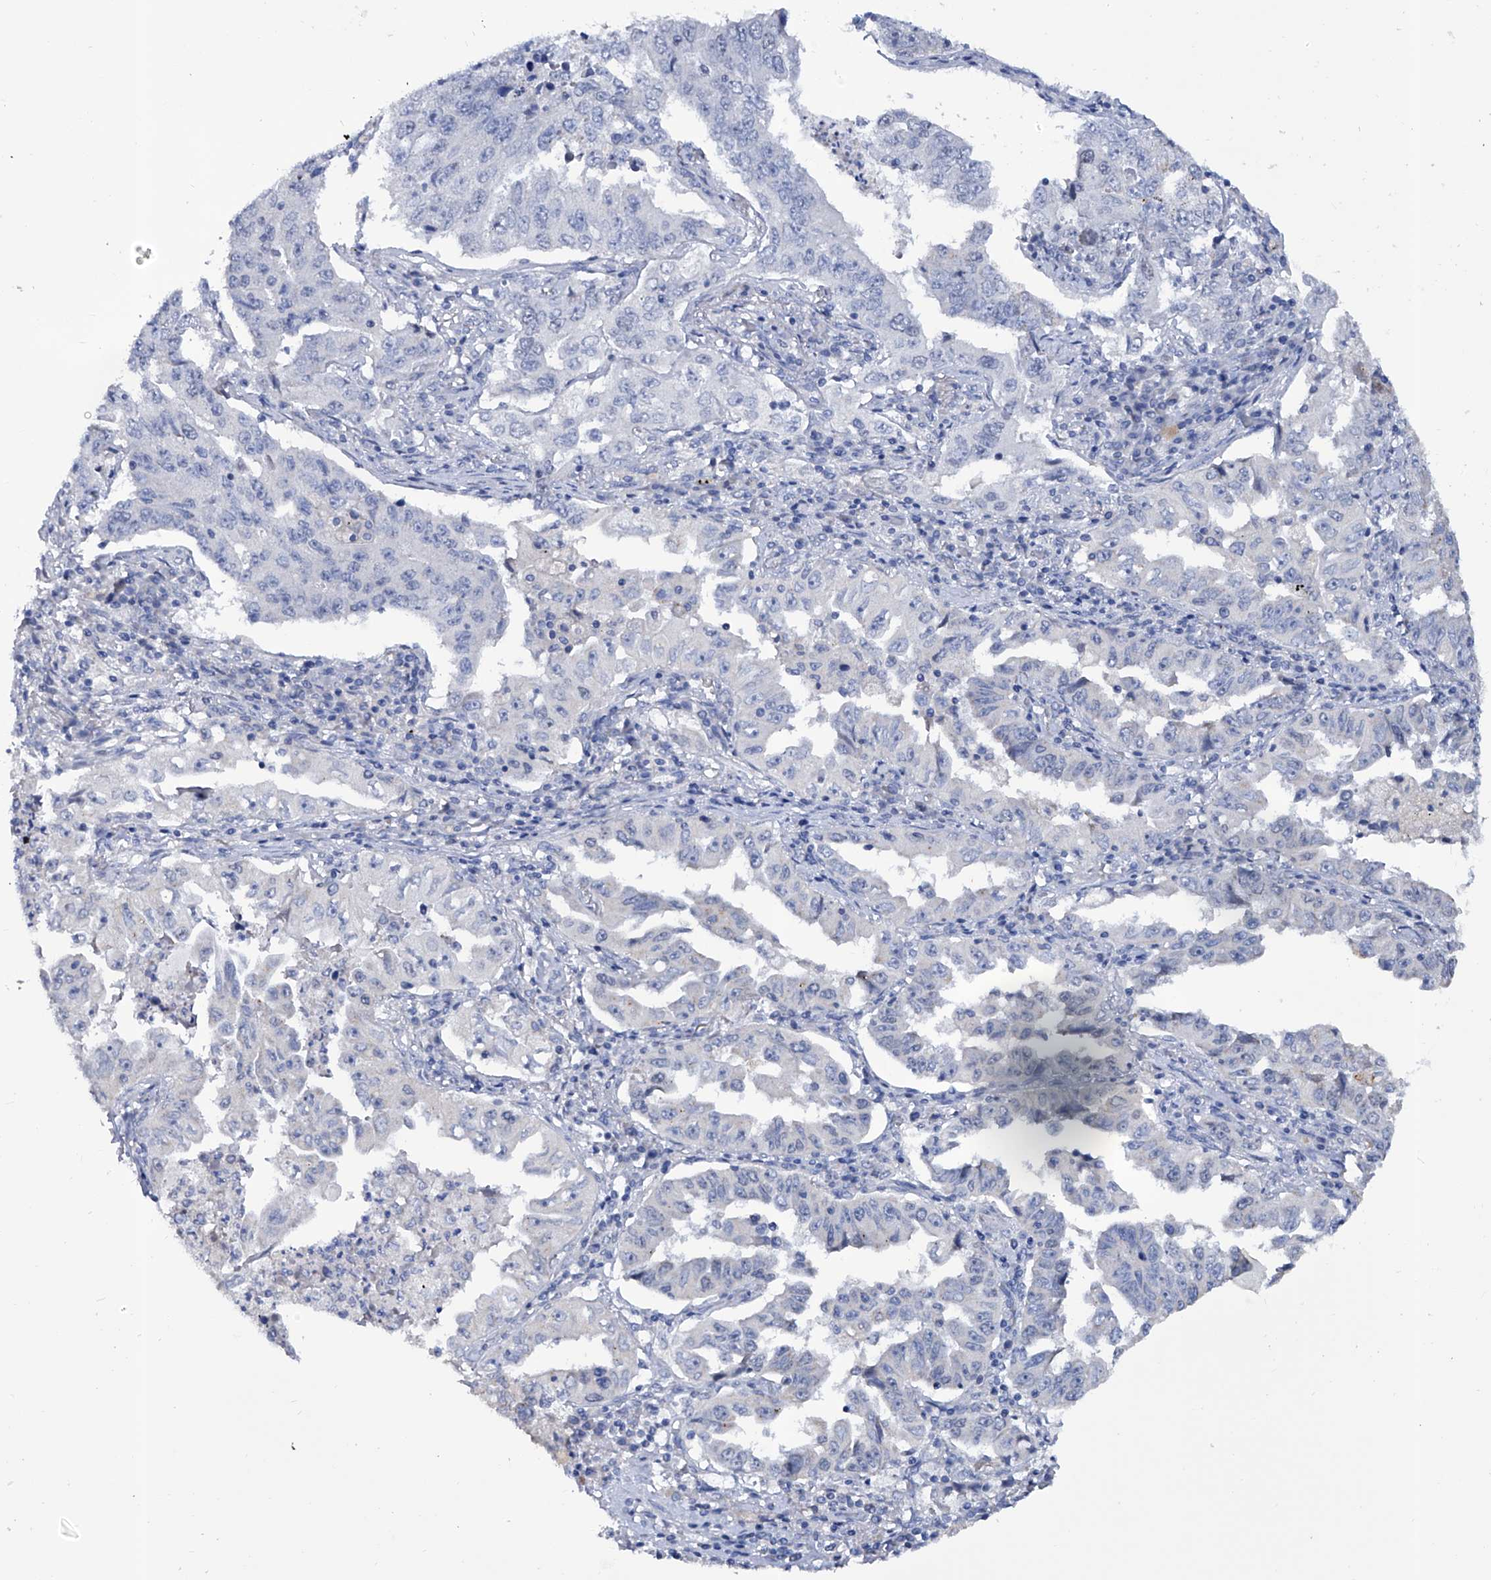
{"staining": {"intensity": "negative", "quantity": "none", "location": "none"}, "tissue": "lung cancer", "cell_type": "Tumor cells", "image_type": "cancer", "snomed": [{"axis": "morphology", "description": "Adenocarcinoma, NOS"}, {"axis": "topography", "description": "Lung"}], "caption": "This is an immunohistochemistry (IHC) image of adenocarcinoma (lung). There is no positivity in tumor cells.", "gene": "KLHL17", "patient": {"sex": "female", "age": 51}}